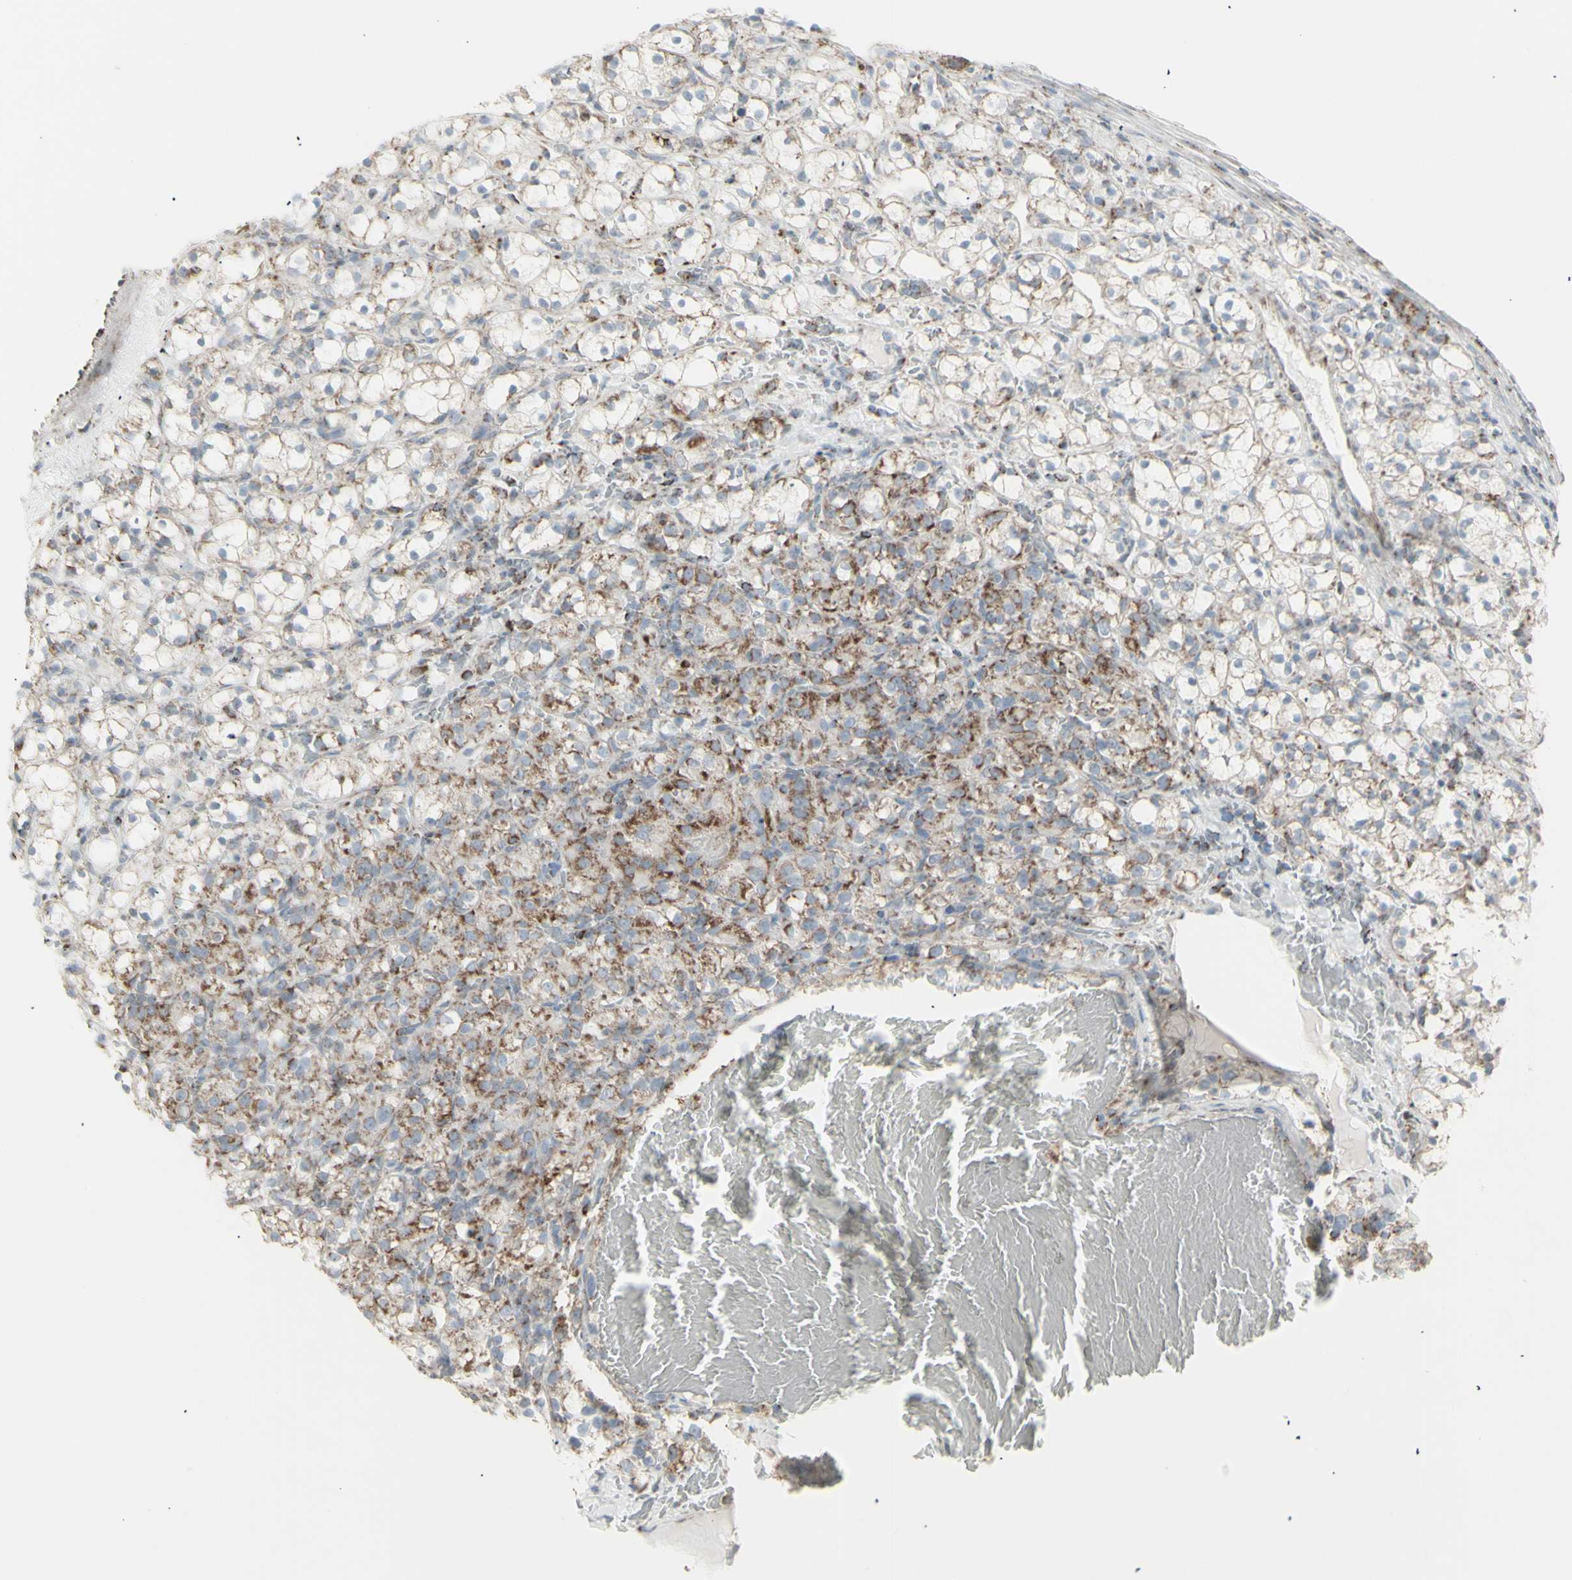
{"staining": {"intensity": "moderate", "quantity": "25%-75%", "location": "cytoplasmic/membranous"}, "tissue": "renal cancer", "cell_type": "Tumor cells", "image_type": "cancer", "snomed": [{"axis": "morphology", "description": "Adenocarcinoma, NOS"}, {"axis": "topography", "description": "Kidney"}], "caption": "Human renal cancer stained for a protein (brown) displays moderate cytoplasmic/membranous positive expression in about 25%-75% of tumor cells.", "gene": "PLGRKT", "patient": {"sex": "male", "age": 61}}